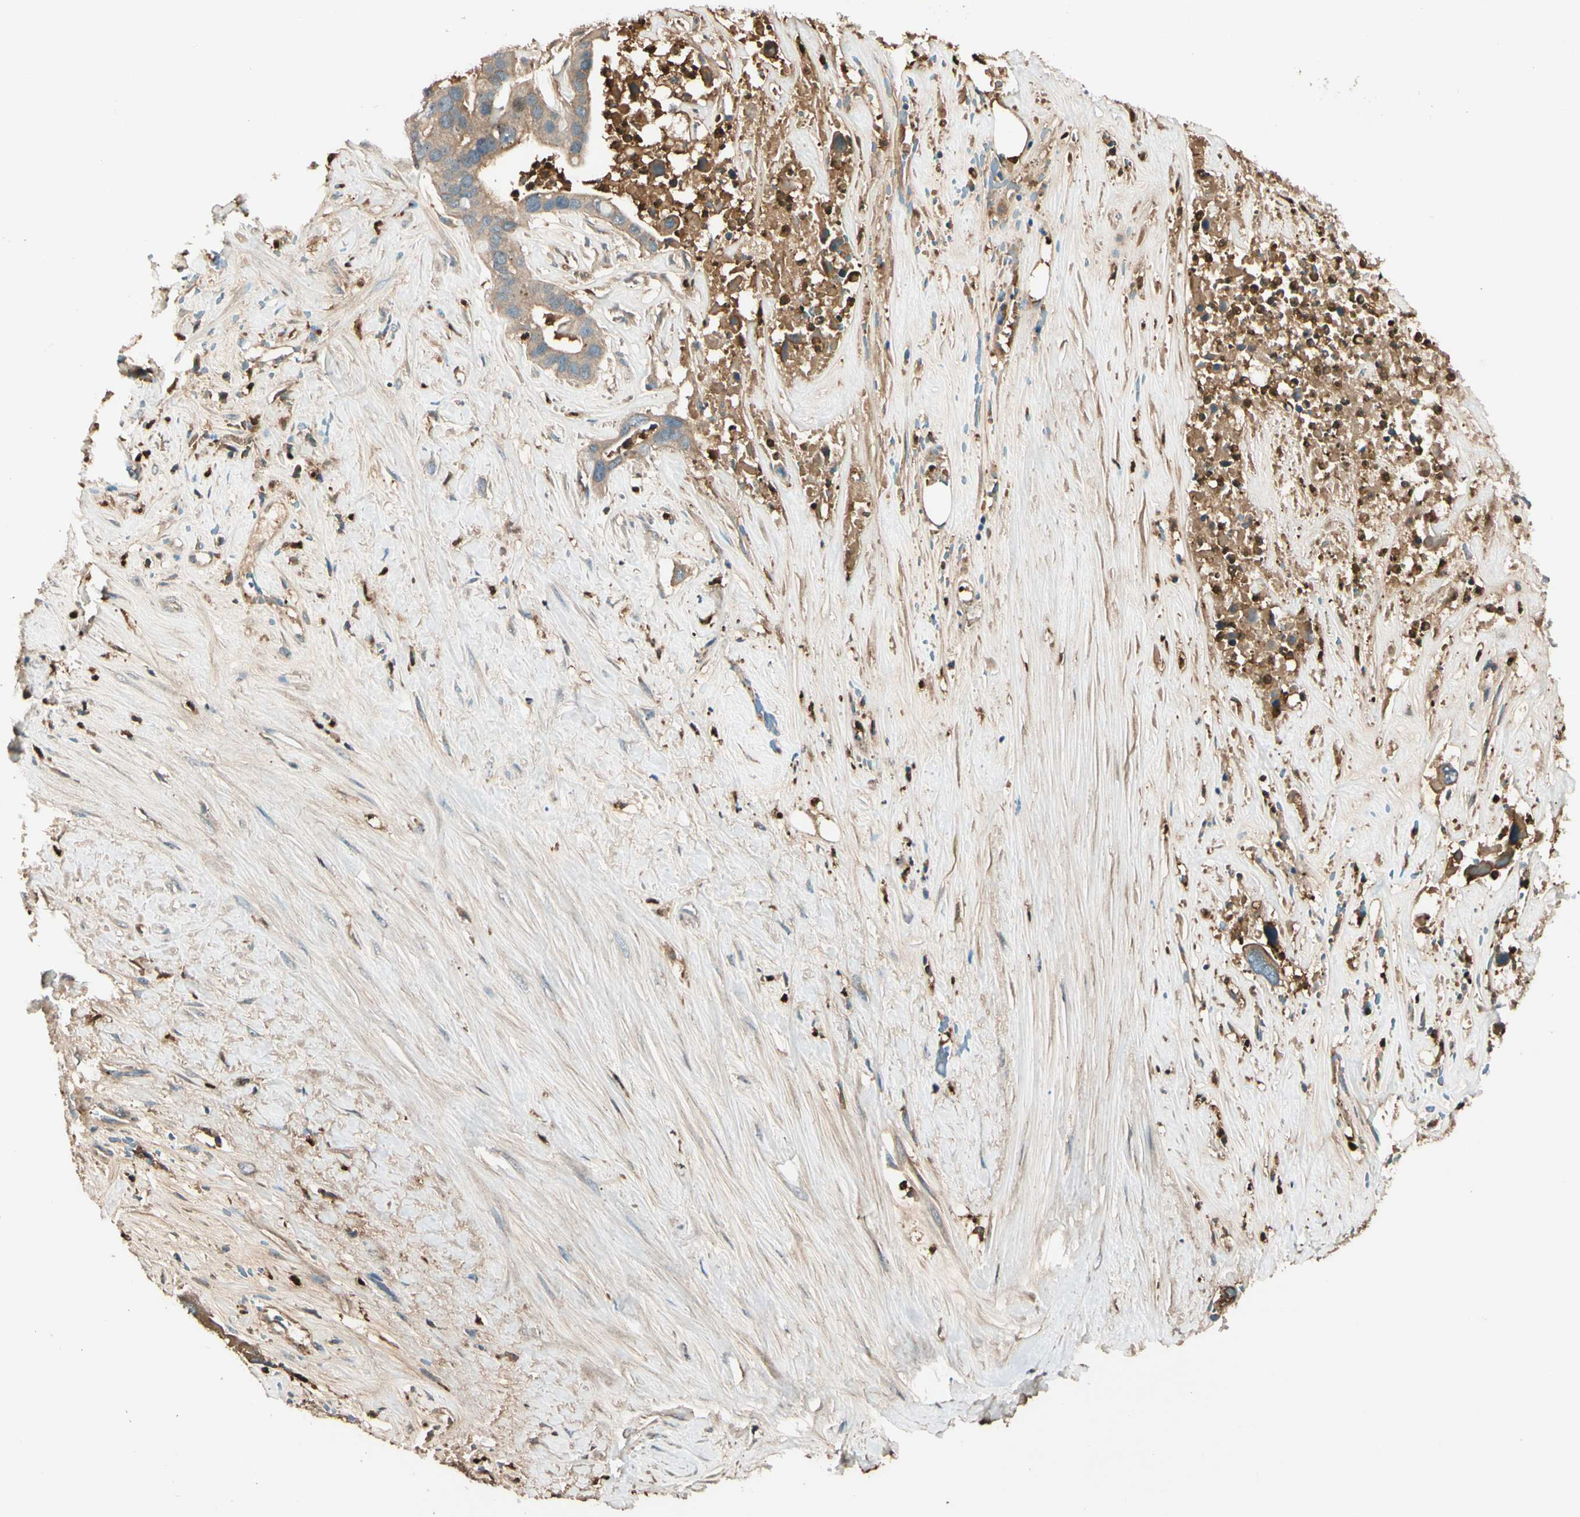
{"staining": {"intensity": "weak", "quantity": ">75%", "location": "cytoplasmic/membranous"}, "tissue": "liver cancer", "cell_type": "Tumor cells", "image_type": "cancer", "snomed": [{"axis": "morphology", "description": "Cholangiocarcinoma"}, {"axis": "topography", "description": "Liver"}], "caption": "This micrograph displays immunohistochemistry staining of human liver cholangiocarcinoma, with low weak cytoplasmic/membranous expression in about >75% of tumor cells.", "gene": "STX11", "patient": {"sex": "female", "age": 65}}